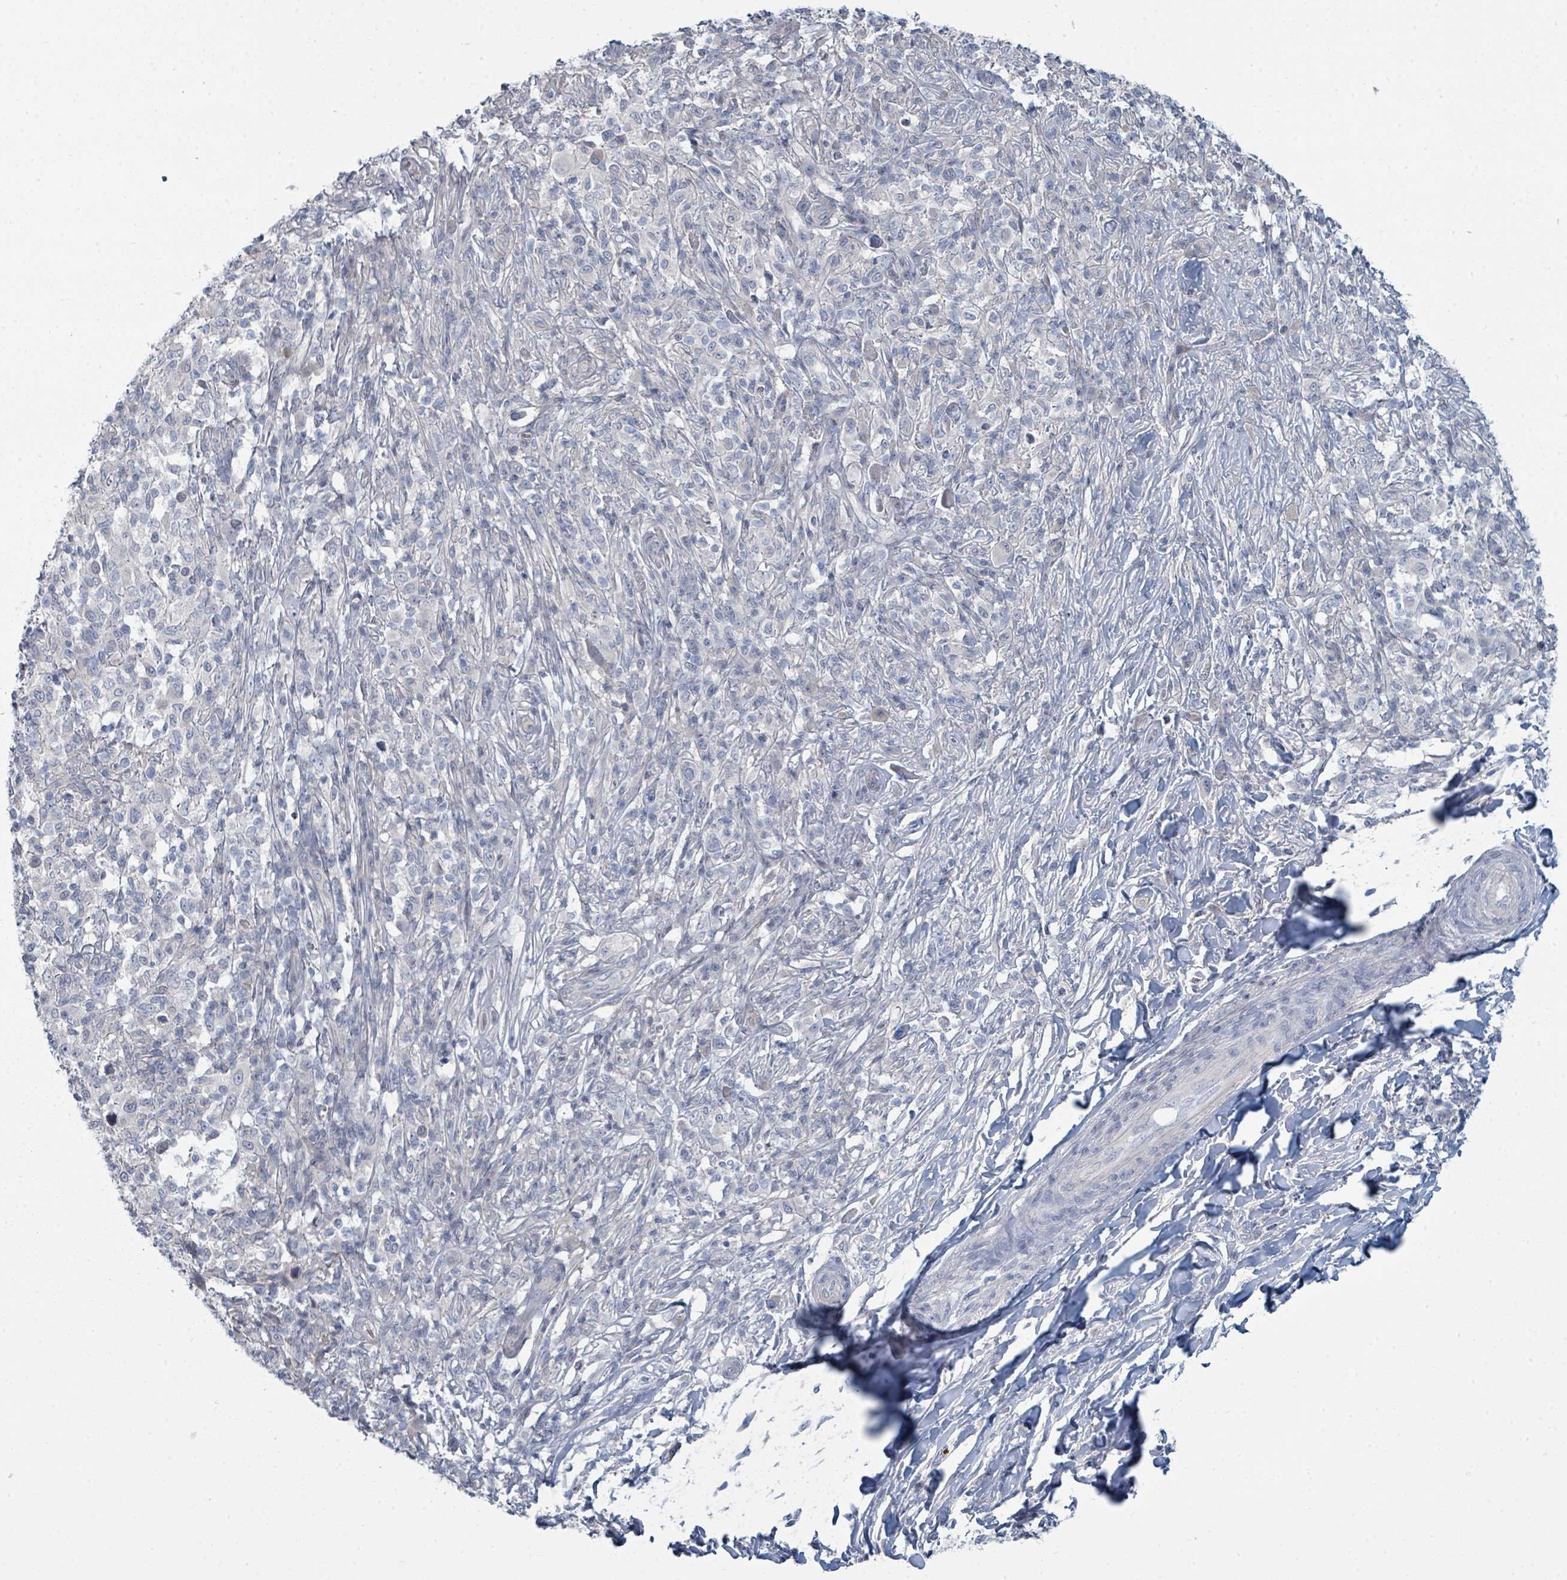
{"staining": {"intensity": "negative", "quantity": "none", "location": "none"}, "tissue": "melanoma", "cell_type": "Tumor cells", "image_type": "cancer", "snomed": [{"axis": "morphology", "description": "Malignant melanoma, NOS"}, {"axis": "topography", "description": "Skin"}], "caption": "An immunohistochemistry photomicrograph of malignant melanoma is shown. There is no staining in tumor cells of malignant melanoma. (DAB (3,3'-diaminobenzidine) immunohistochemistry (IHC) with hematoxylin counter stain).", "gene": "SLC25A45", "patient": {"sex": "male", "age": 66}}